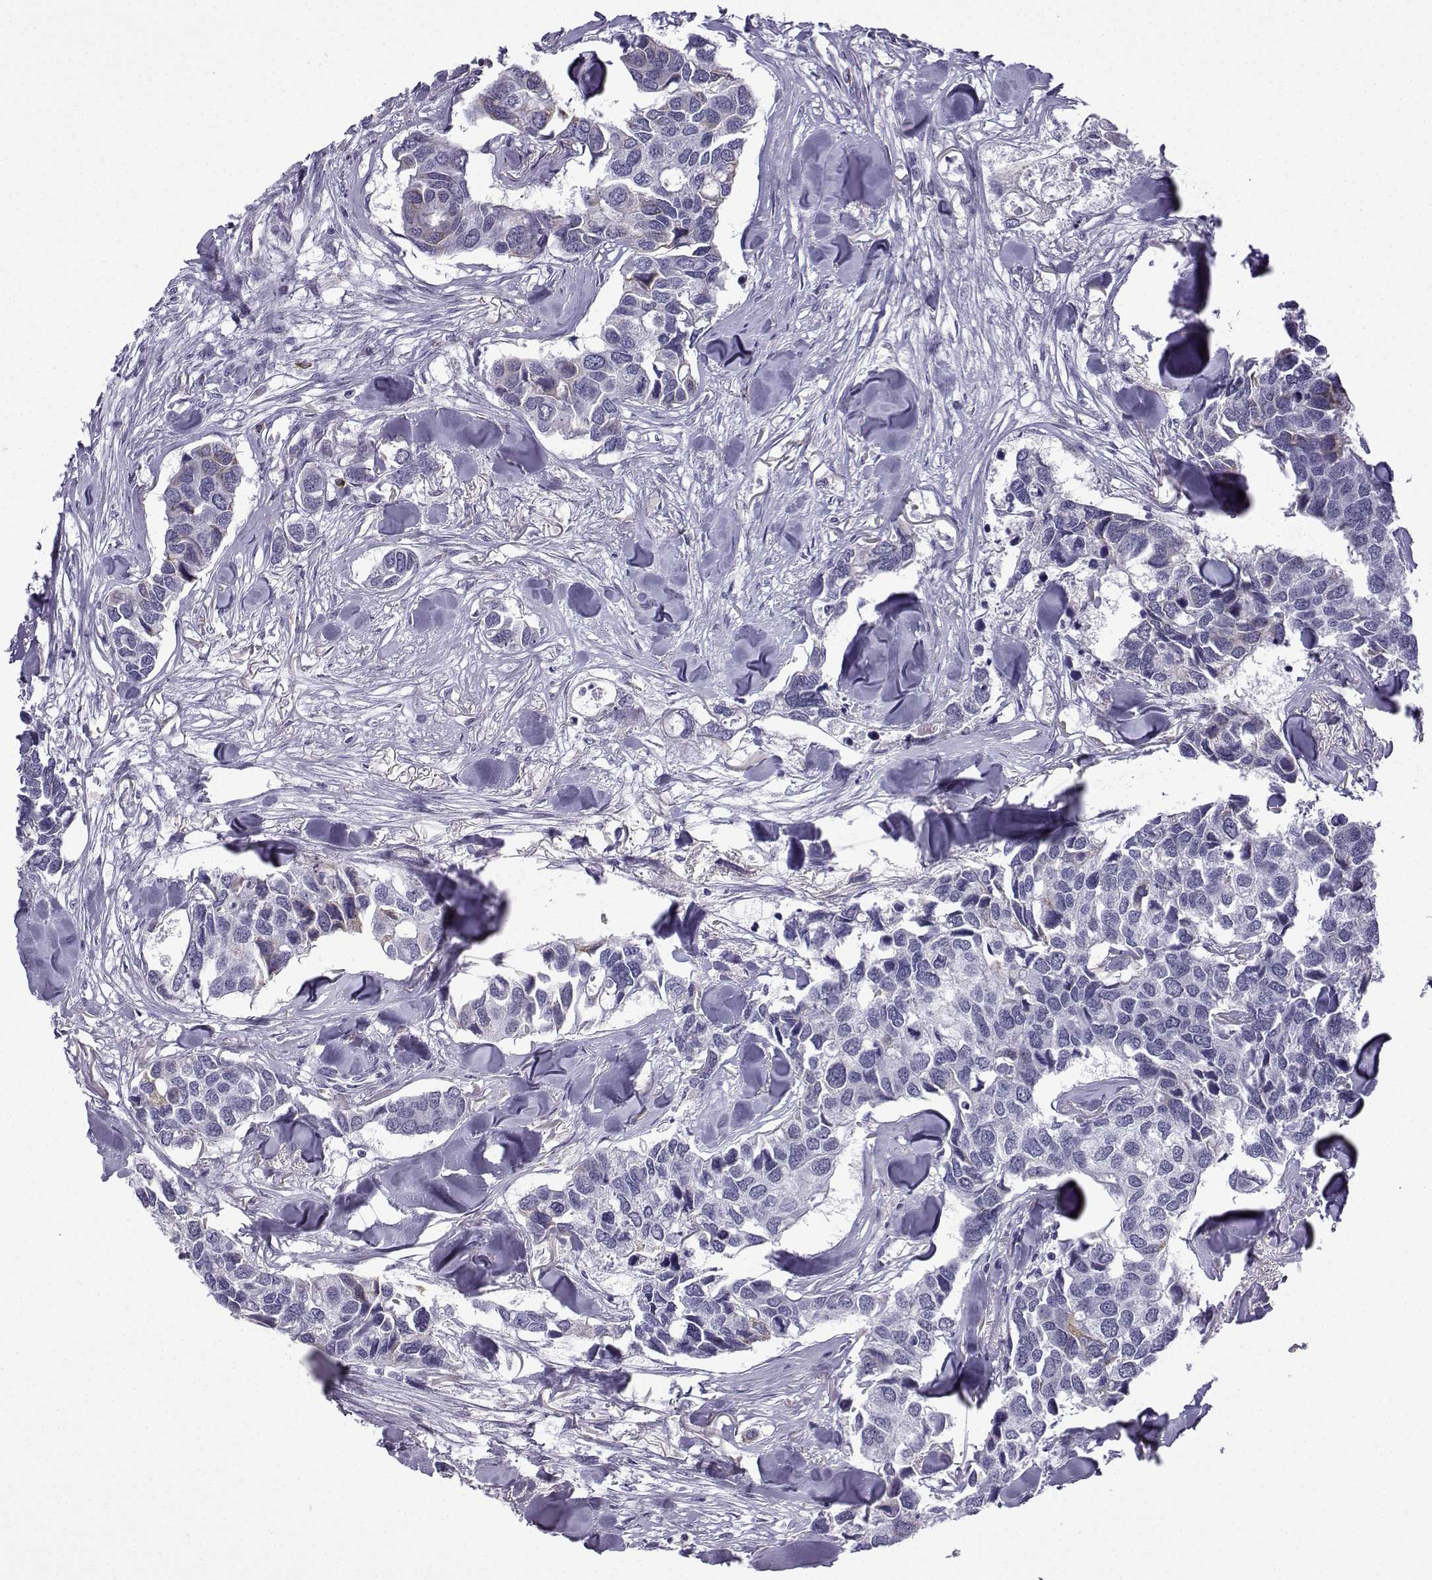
{"staining": {"intensity": "negative", "quantity": "none", "location": "none"}, "tissue": "breast cancer", "cell_type": "Tumor cells", "image_type": "cancer", "snomed": [{"axis": "morphology", "description": "Duct carcinoma"}, {"axis": "topography", "description": "Breast"}], "caption": "Histopathology image shows no significant protein staining in tumor cells of breast cancer.", "gene": "MRGBP", "patient": {"sex": "female", "age": 83}}